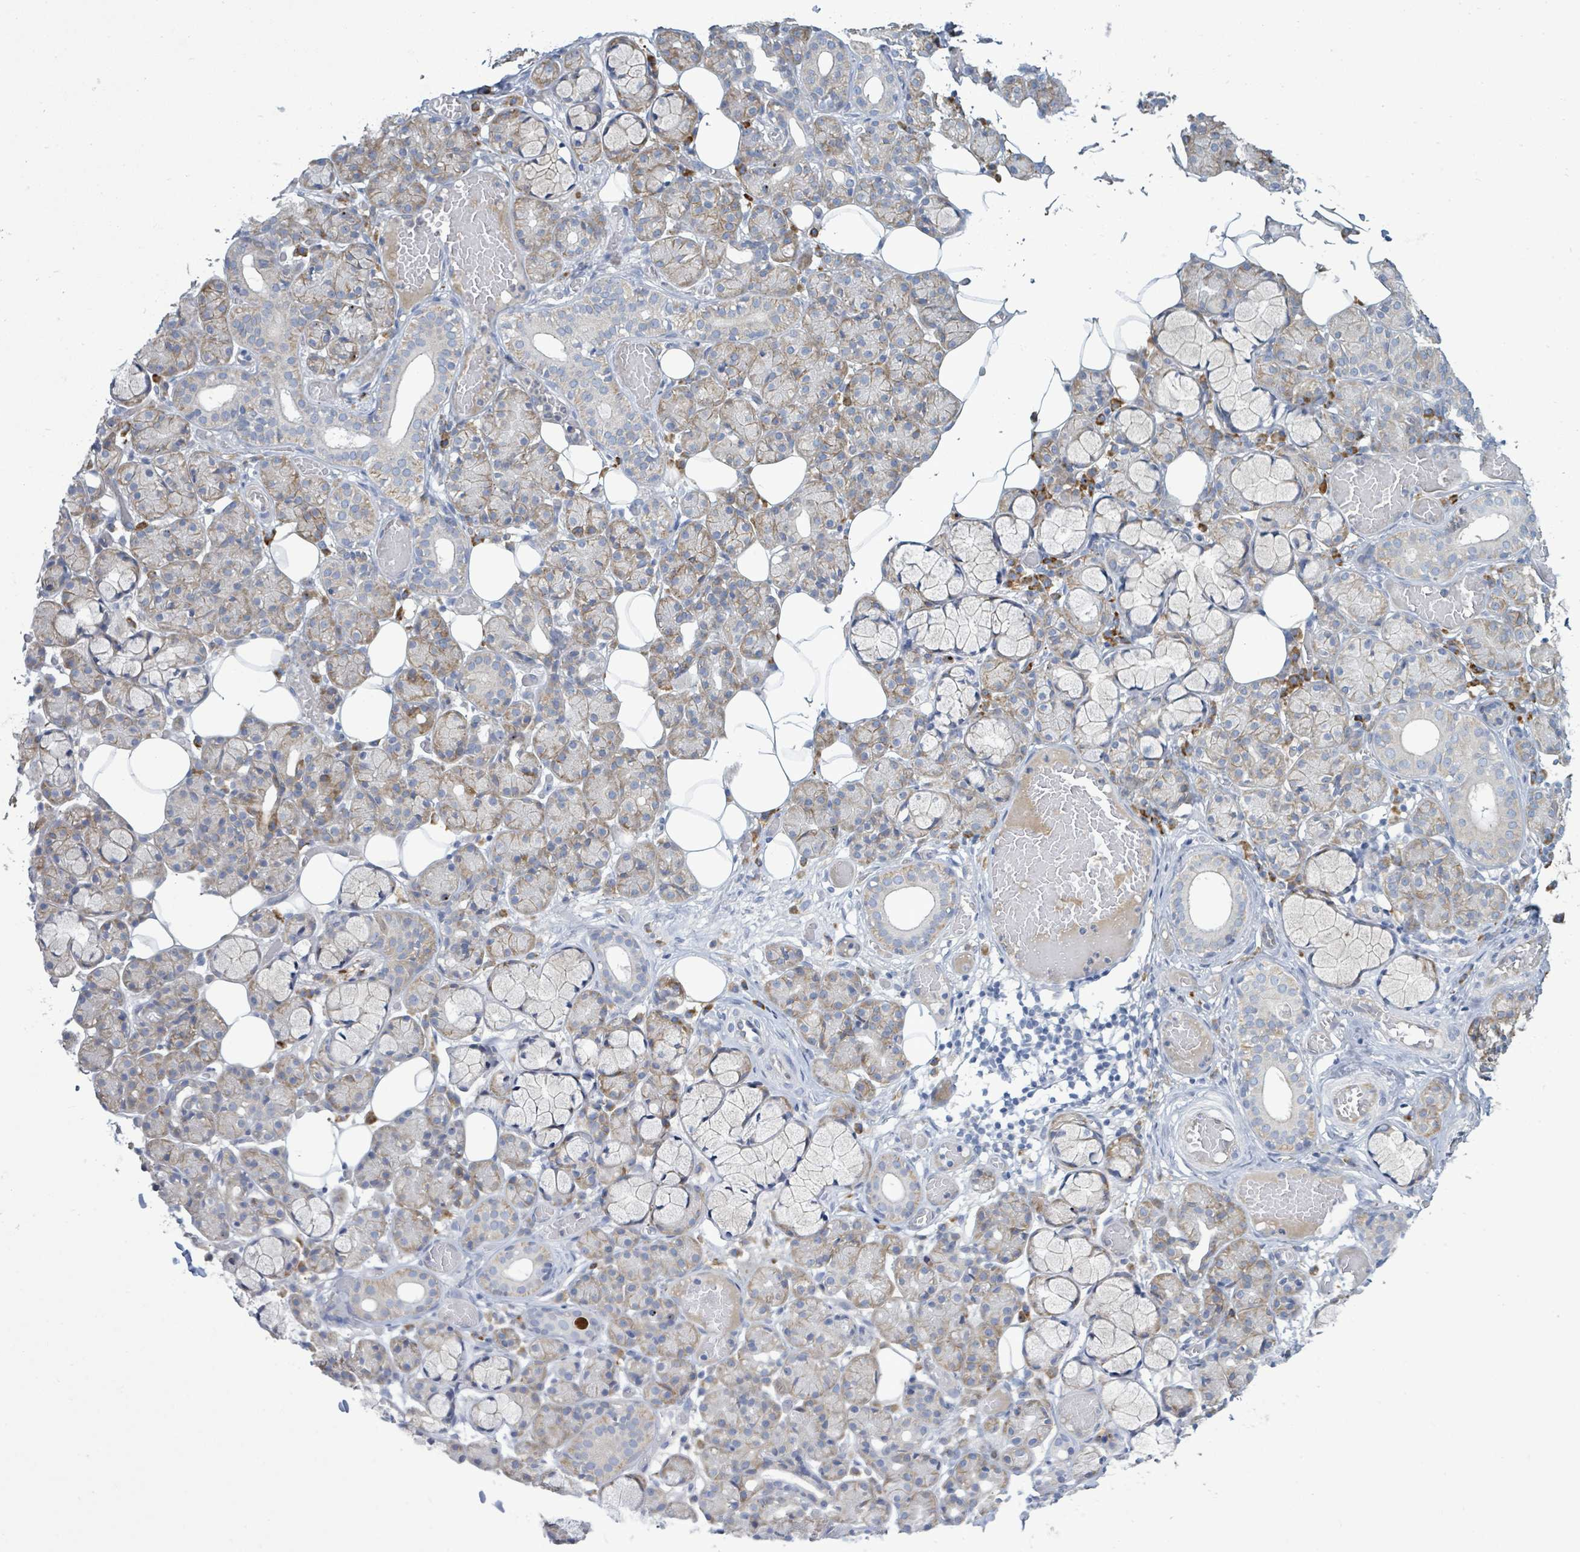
{"staining": {"intensity": "moderate", "quantity": "<25%", "location": "cytoplasmic/membranous"}, "tissue": "salivary gland", "cell_type": "Glandular cells", "image_type": "normal", "snomed": [{"axis": "morphology", "description": "Normal tissue, NOS"}, {"axis": "topography", "description": "Salivary gland"}], "caption": "An immunohistochemistry (IHC) histopathology image of benign tissue is shown. Protein staining in brown labels moderate cytoplasmic/membranous positivity in salivary gland within glandular cells.", "gene": "SIRPB1", "patient": {"sex": "male", "age": 63}}